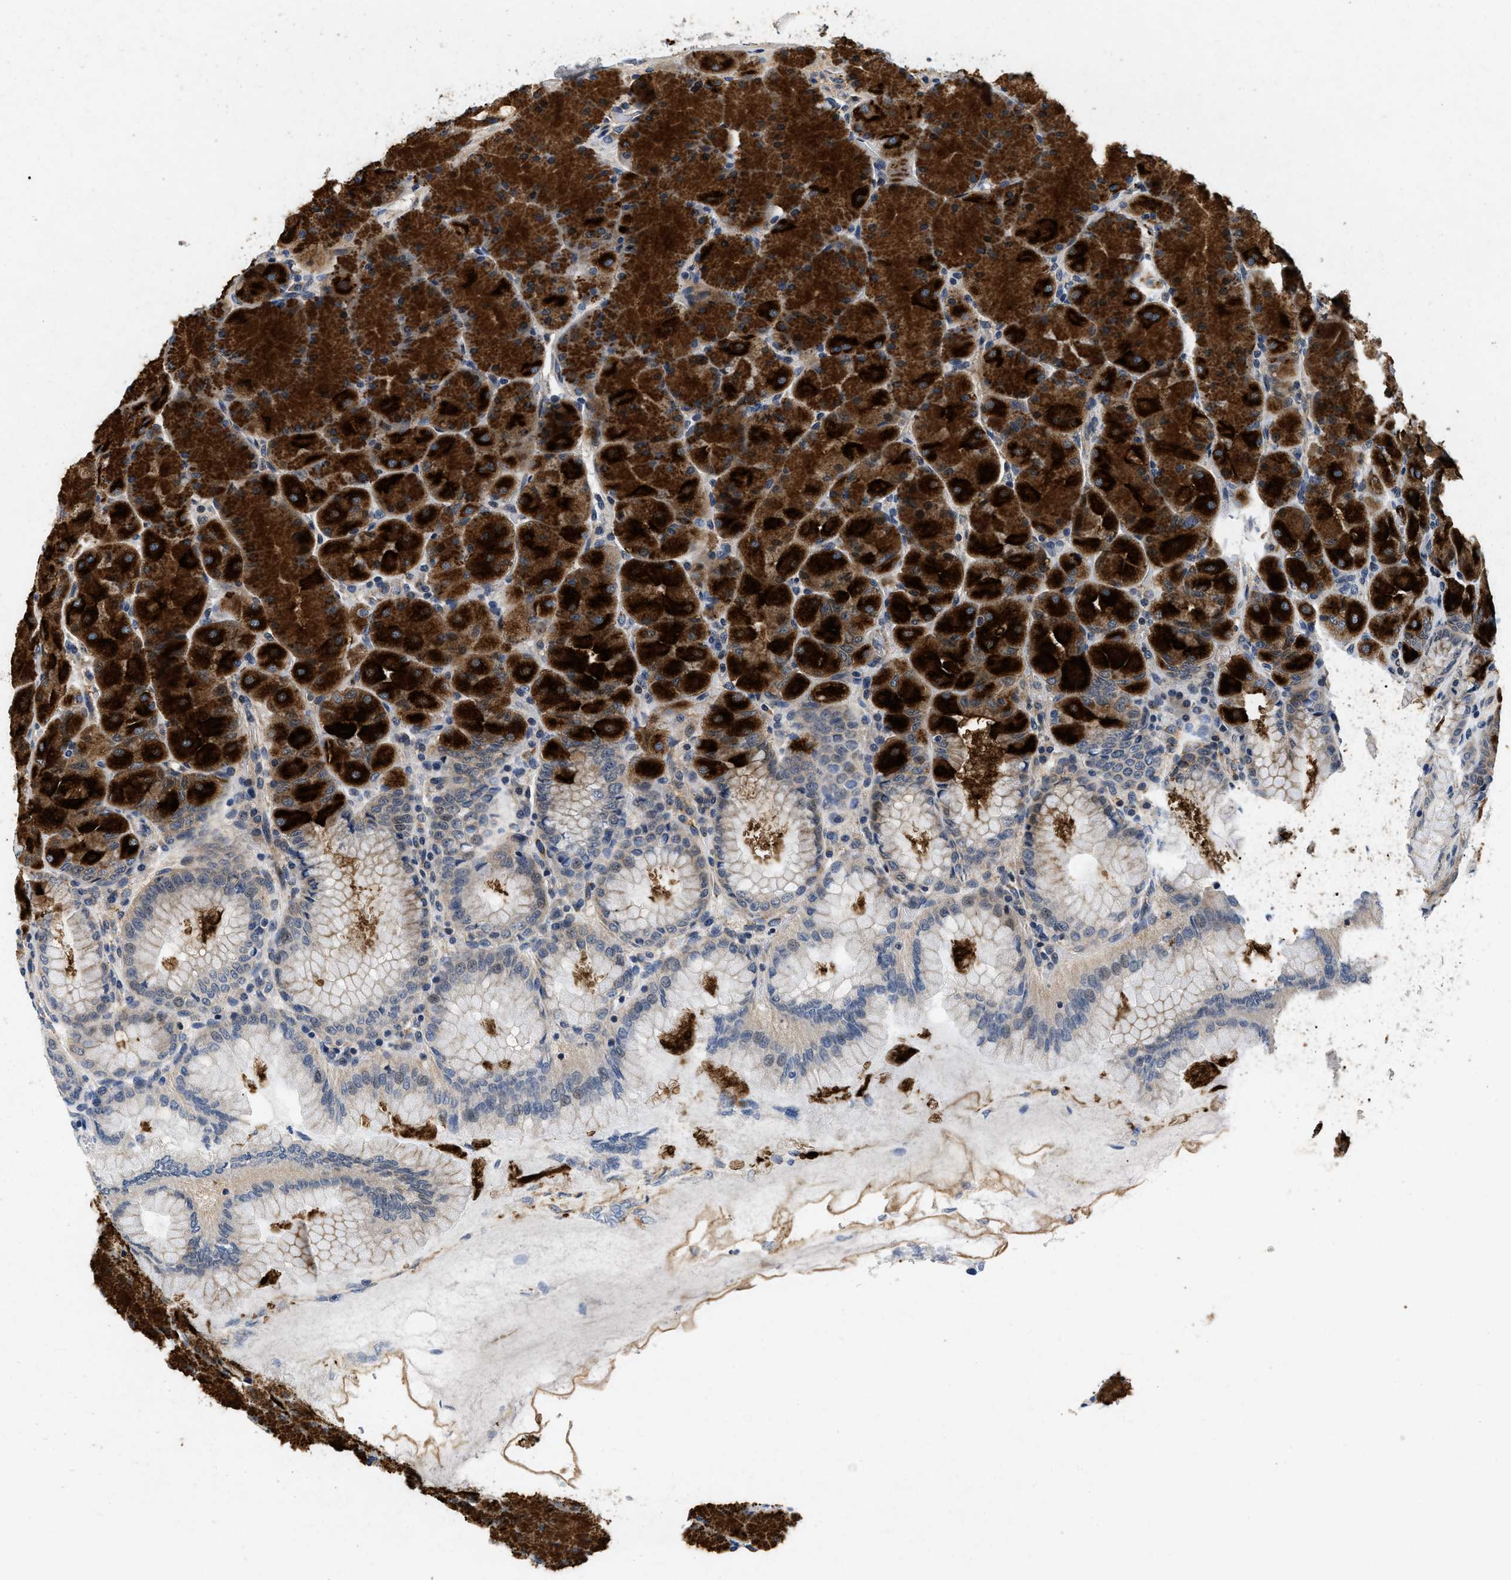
{"staining": {"intensity": "strong", "quantity": "25%-75%", "location": "cytoplasmic/membranous"}, "tissue": "stomach", "cell_type": "Glandular cells", "image_type": "normal", "snomed": [{"axis": "morphology", "description": "Normal tissue, NOS"}, {"axis": "topography", "description": "Stomach, upper"}], "caption": "Brown immunohistochemical staining in benign human stomach reveals strong cytoplasmic/membranous expression in about 25%-75% of glandular cells.", "gene": "PDP1", "patient": {"sex": "female", "age": 56}}